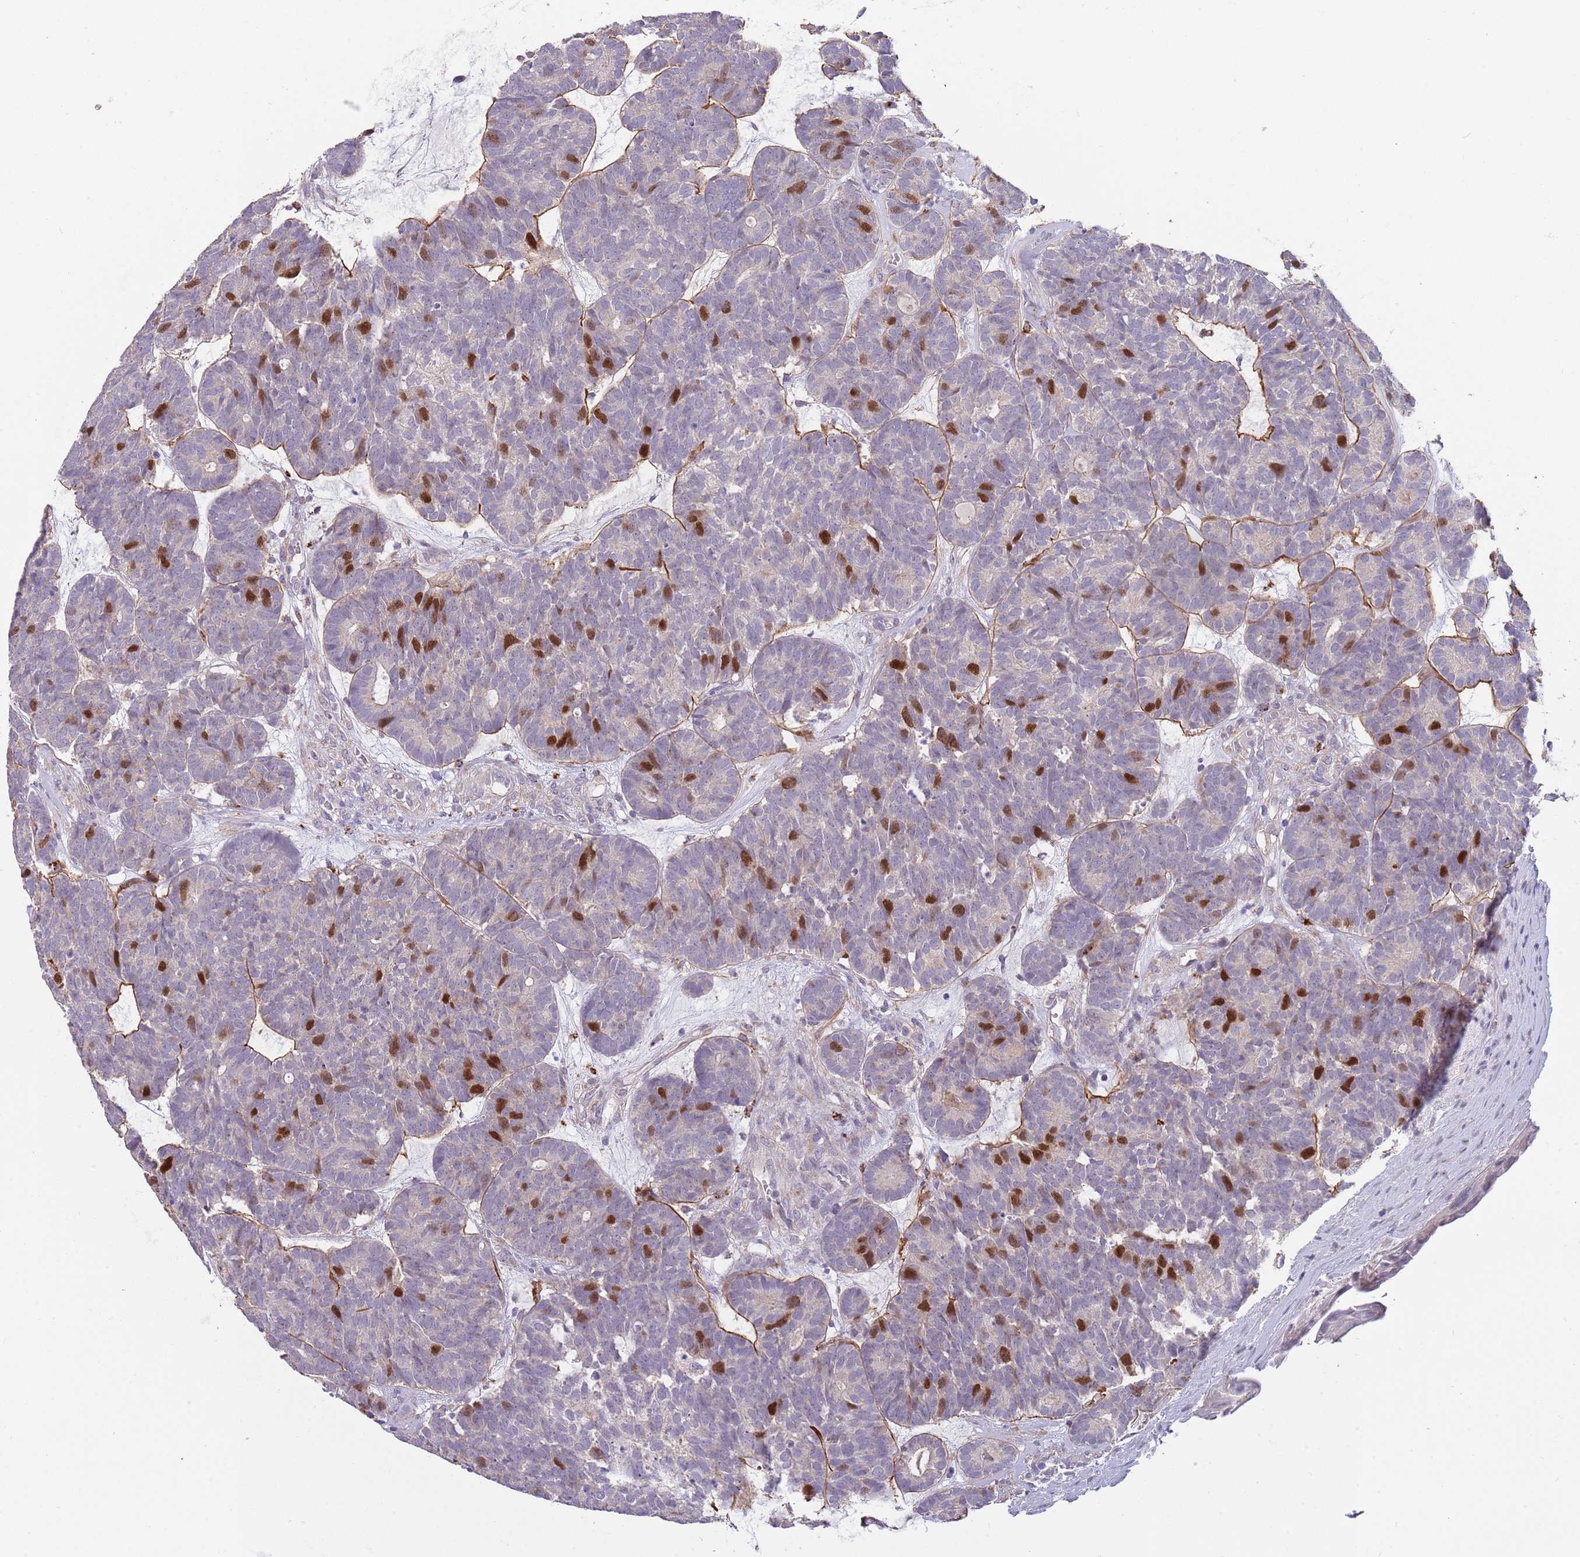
{"staining": {"intensity": "strong", "quantity": "25%-75%", "location": "nuclear"}, "tissue": "head and neck cancer", "cell_type": "Tumor cells", "image_type": "cancer", "snomed": [{"axis": "morphology", "description": "Adenocarcinoma, NOS"}, {"axis": "topography", "description": "Head-Neck"}], "caption": "The image shows a brown stain indicating the presence of a protein in the nuclear of tumor cells in head and neck cancer.", "gene": "PIMREG", "patient": {"sex": "female", "age": 81}}